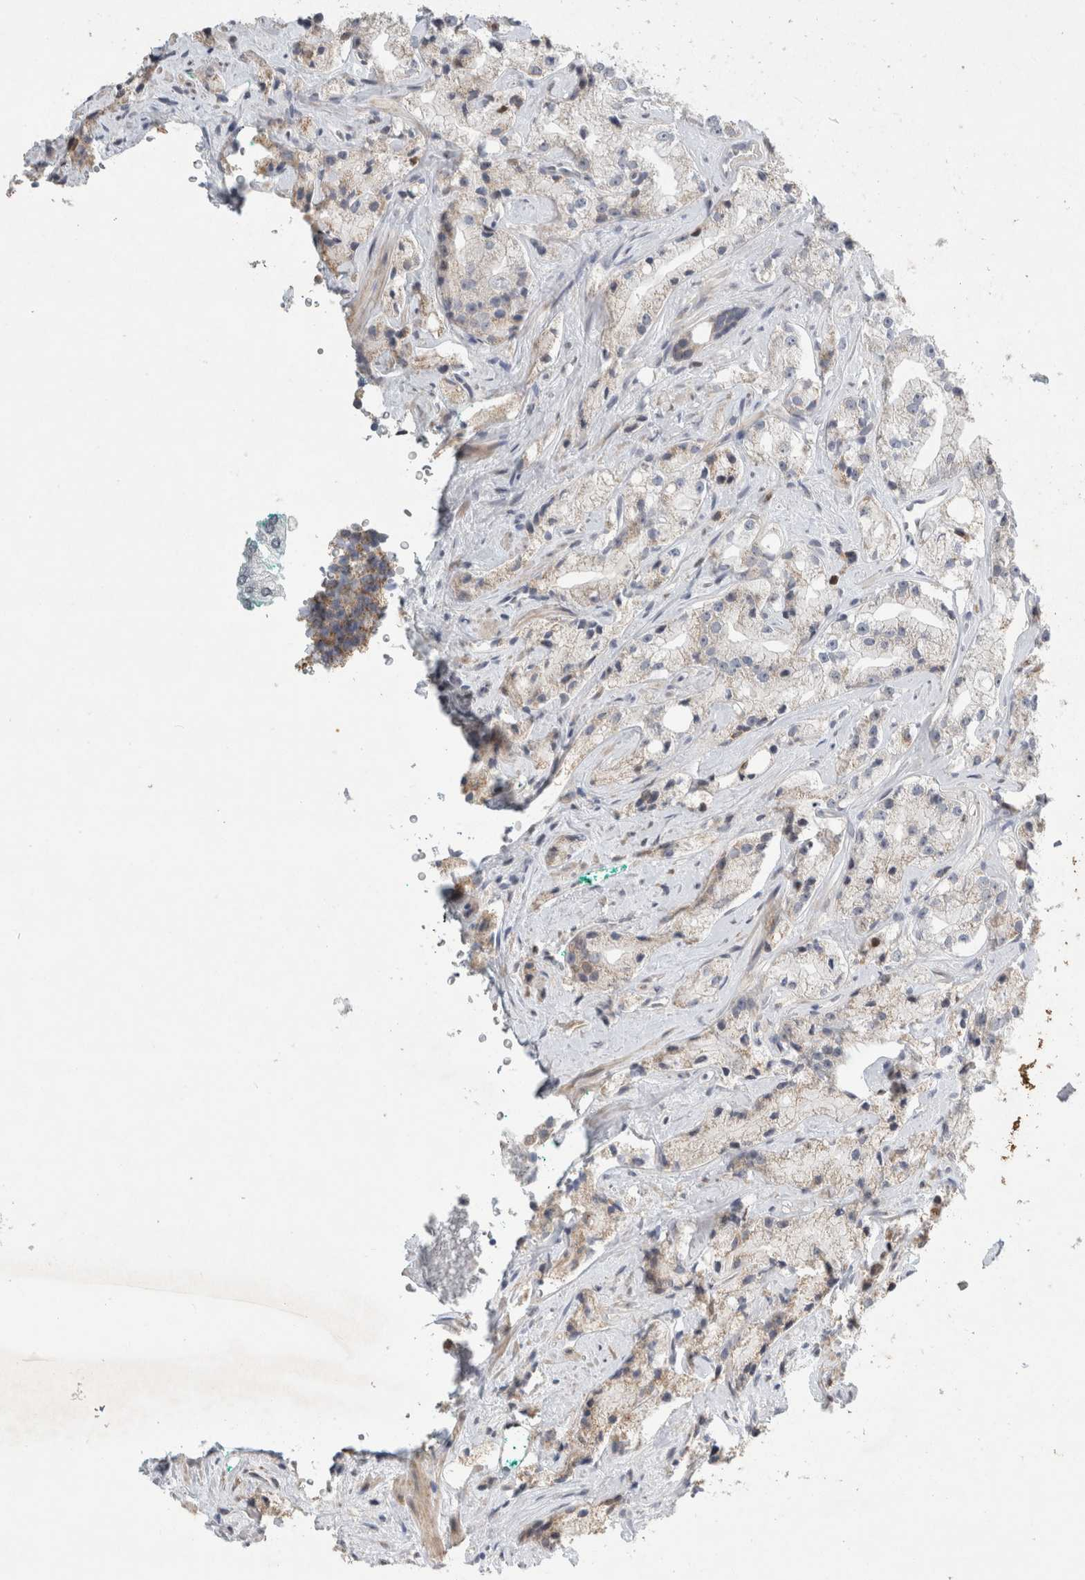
{"staining": {"intensity": "negative", "quantity": "none", "location": "none"}, "tissue": "prostate cancer", "cell_type": "Tumor cells", "image_type": "cancer", "snomed": [{"axis": "morphology", "description": "Adenocarcinoma, High grade"}, {"axis": "topography", "description": "Prostate"}], "caption": "Prostate high-grade adenocarcinoma stained for a protein using immunohistochemistry (IHC) exhibits no staining tumor cells.", "gene": "AGMAT", "patient": {"sex": "male", "age": 64}}